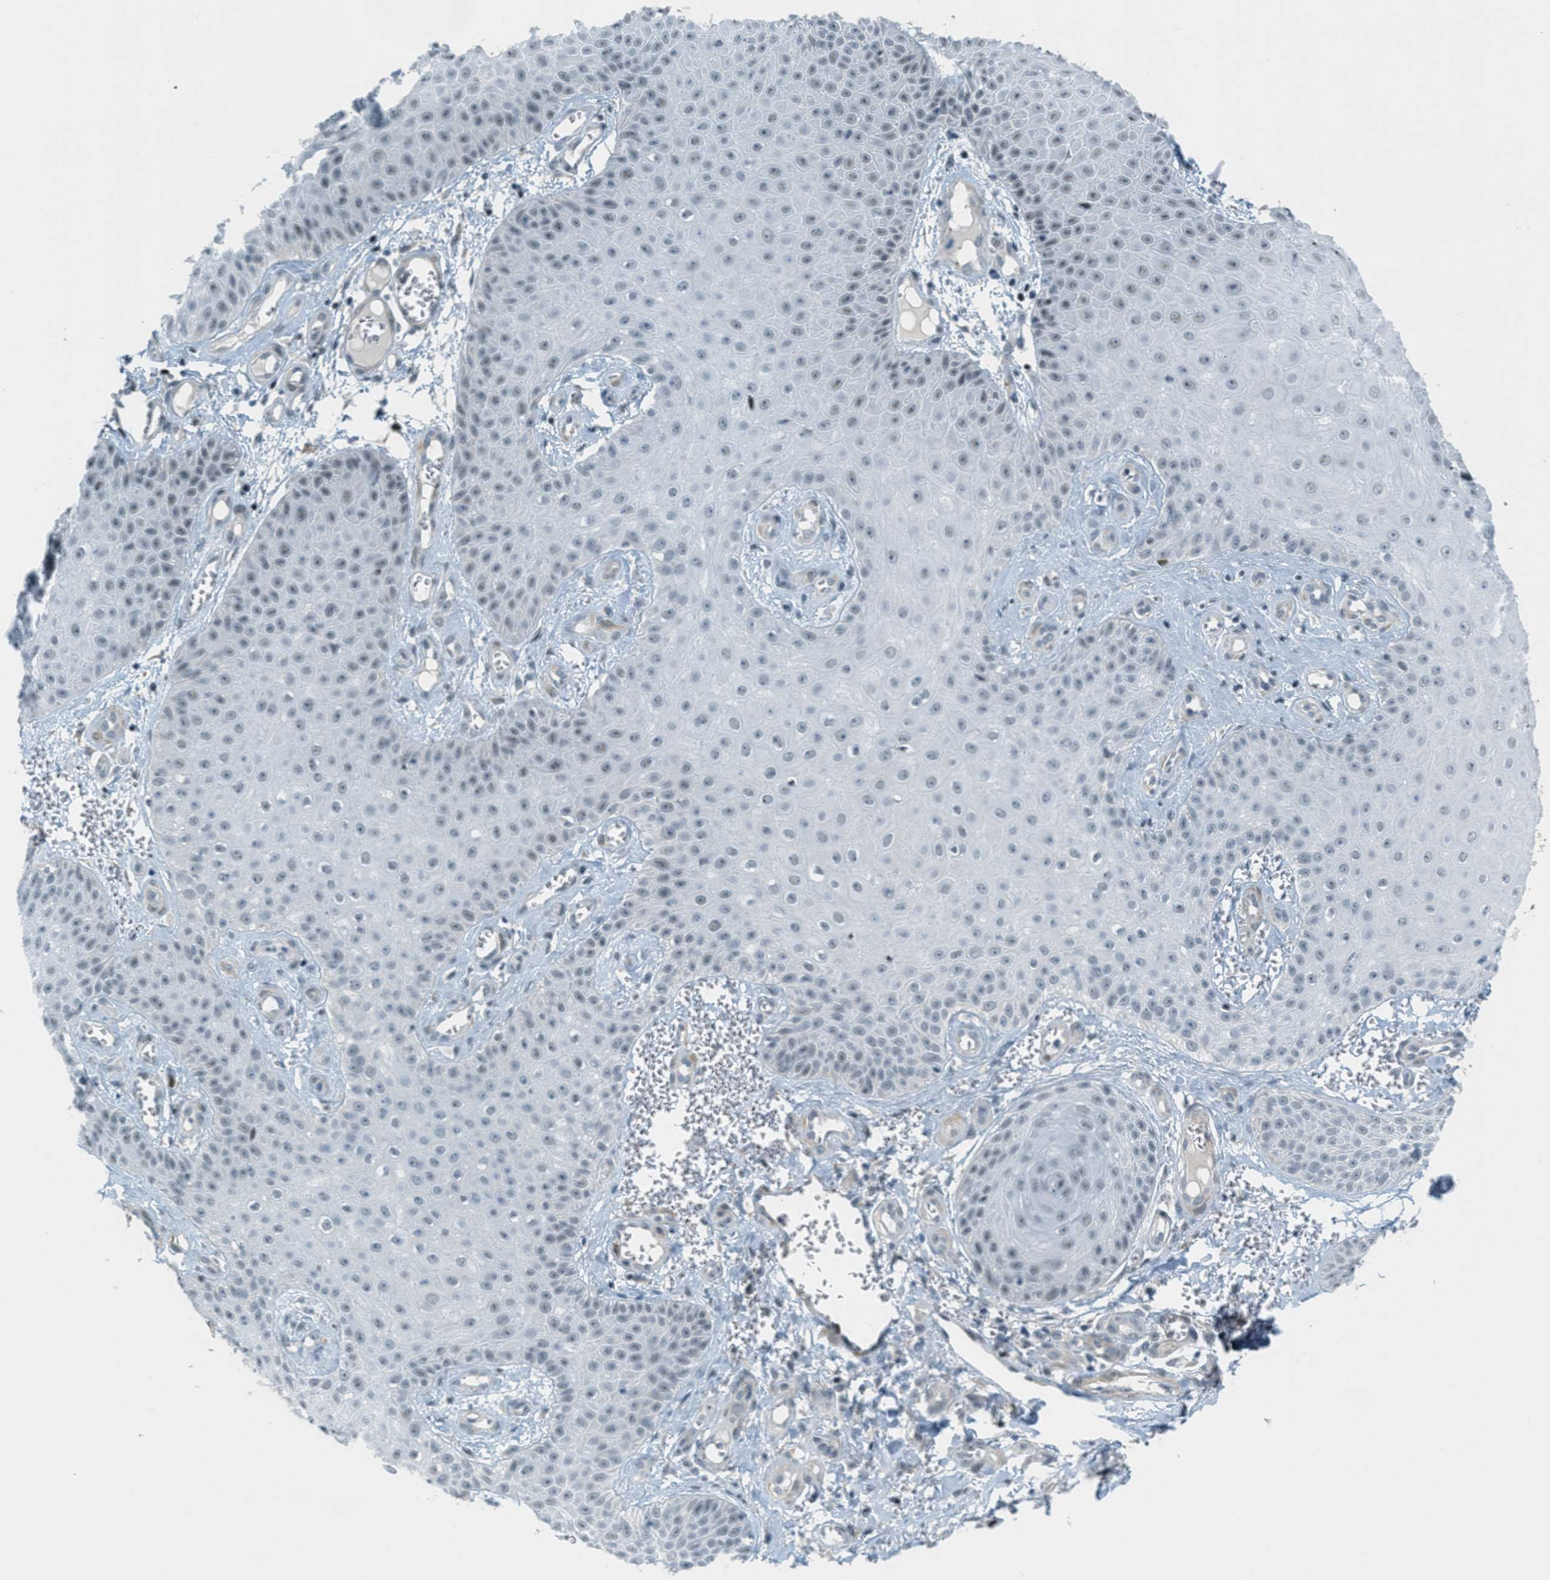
{"staining": {"intensity": "negative", "quantity": "none", "location": "none"}, "tissue": "skin cancer", "cell_type": "Tumor cells", "image_type": "cancer", "snomed": [{"axis": "morphology", "description": "Squamous cell carcinoma, NOS"}, {"axis": "topography", "description": "Skin"}], "caption": "IHC photomicrograph of neoplastic tissue: human skin cancer stained with DAB (3,3'-diaminobenzidine) displays no significant protein staining in tumor cells.", "gene": "ZDHHC23", "patient": {"sex": "male", "age": 74}}